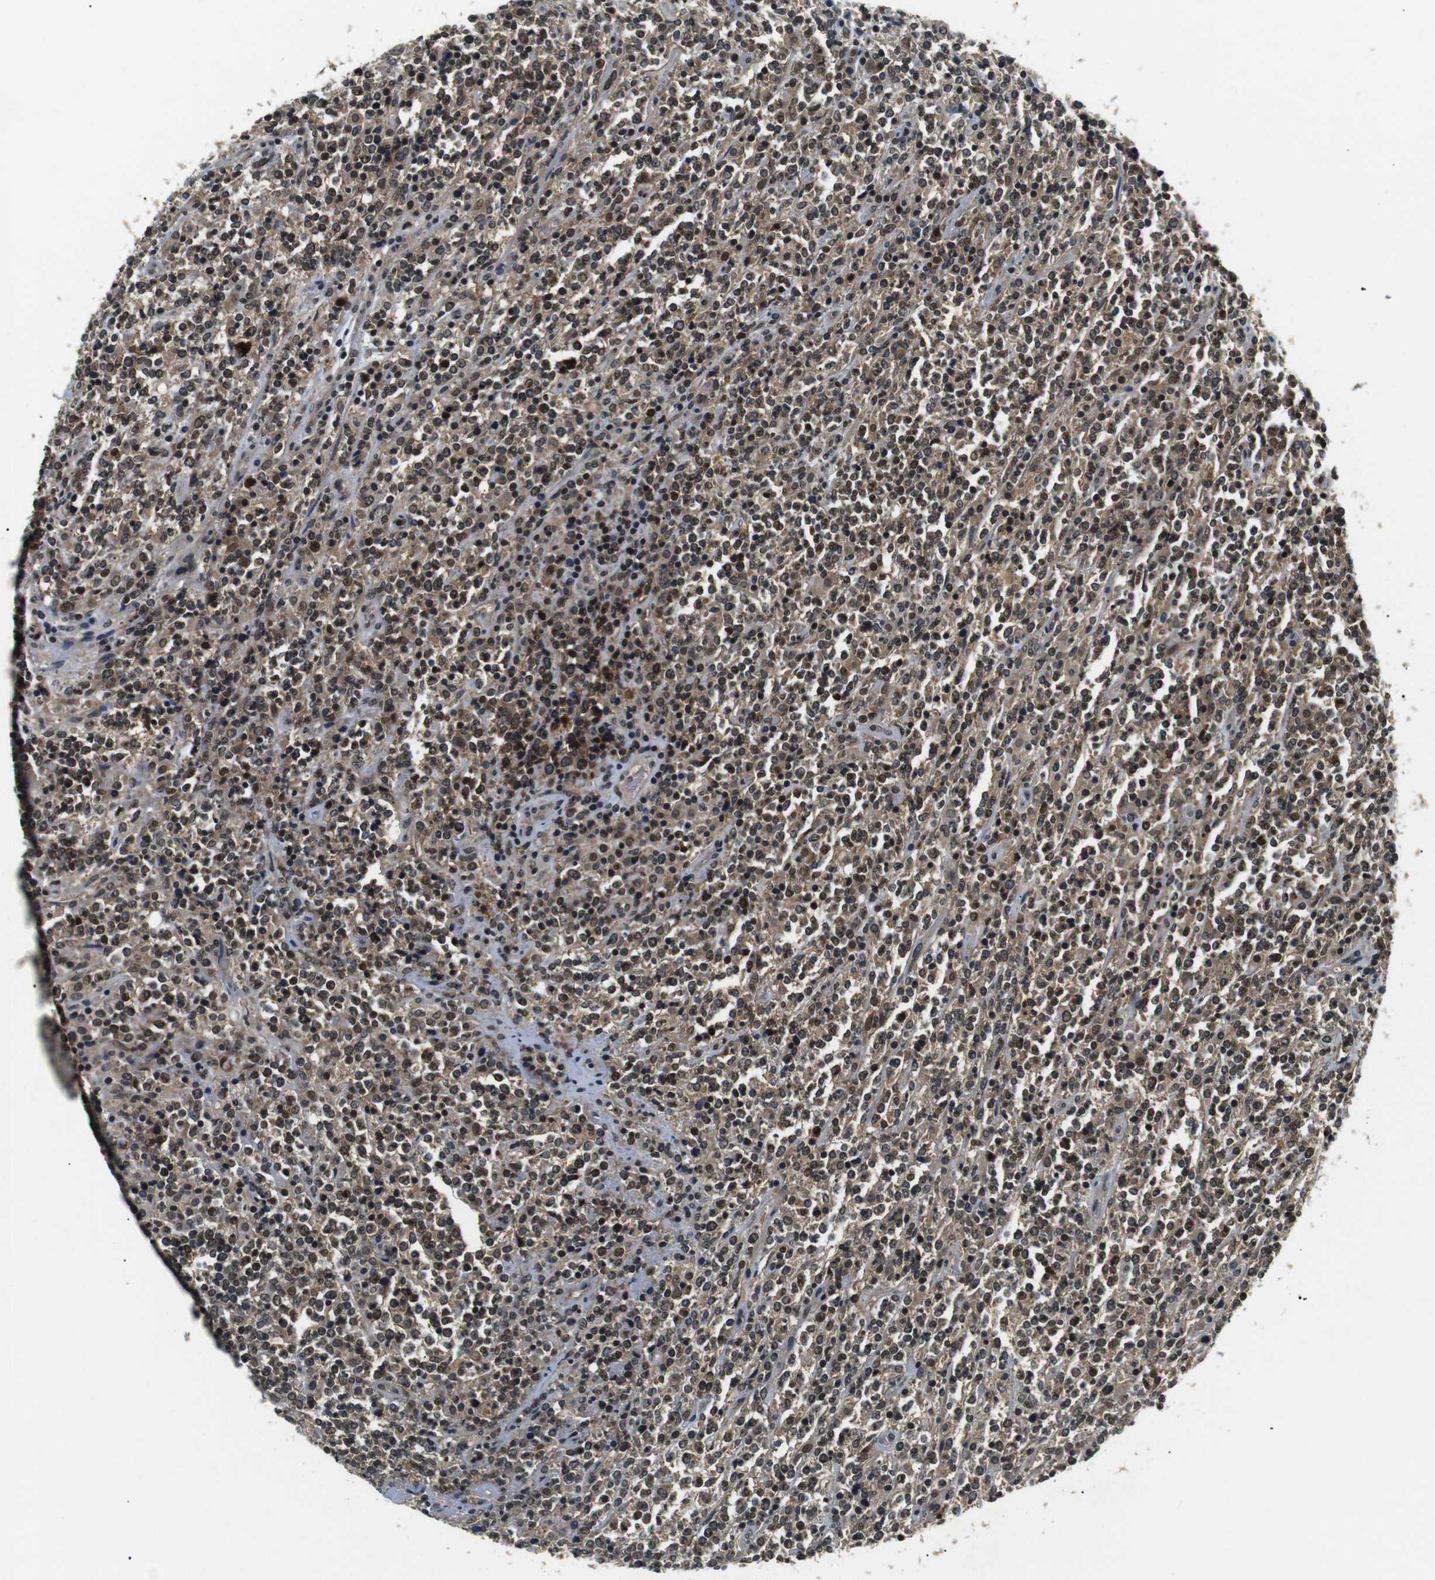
{"staining": {"intensity": "moderate", "quantity": "25%-75%", "location": "cytoplasmic/membranous,nuclear"}, "tissue": "lymphoma", "cell_type": "Tumor cells", "image_type": "cancer", "snomed": [{"axis": "morphology", "description": "Malignant lymphoma, non-Hodgkin's type, High grade"}, {"axis": "topography", "description": "Soft tissue"}], "caption": "A high-resolution photomicrograph shows immunohistochemistry (IHC) staining of malignant lymphoma, non-Hodgkin's type (high-grade), which displays moderate cytoplasmic/membranous and nuclear staining in approximately 25%-75% of tumor cells. Nuclei are stained in blue.", "gene": "SKP1", "patient": {"sex": "male", "age": 18}}